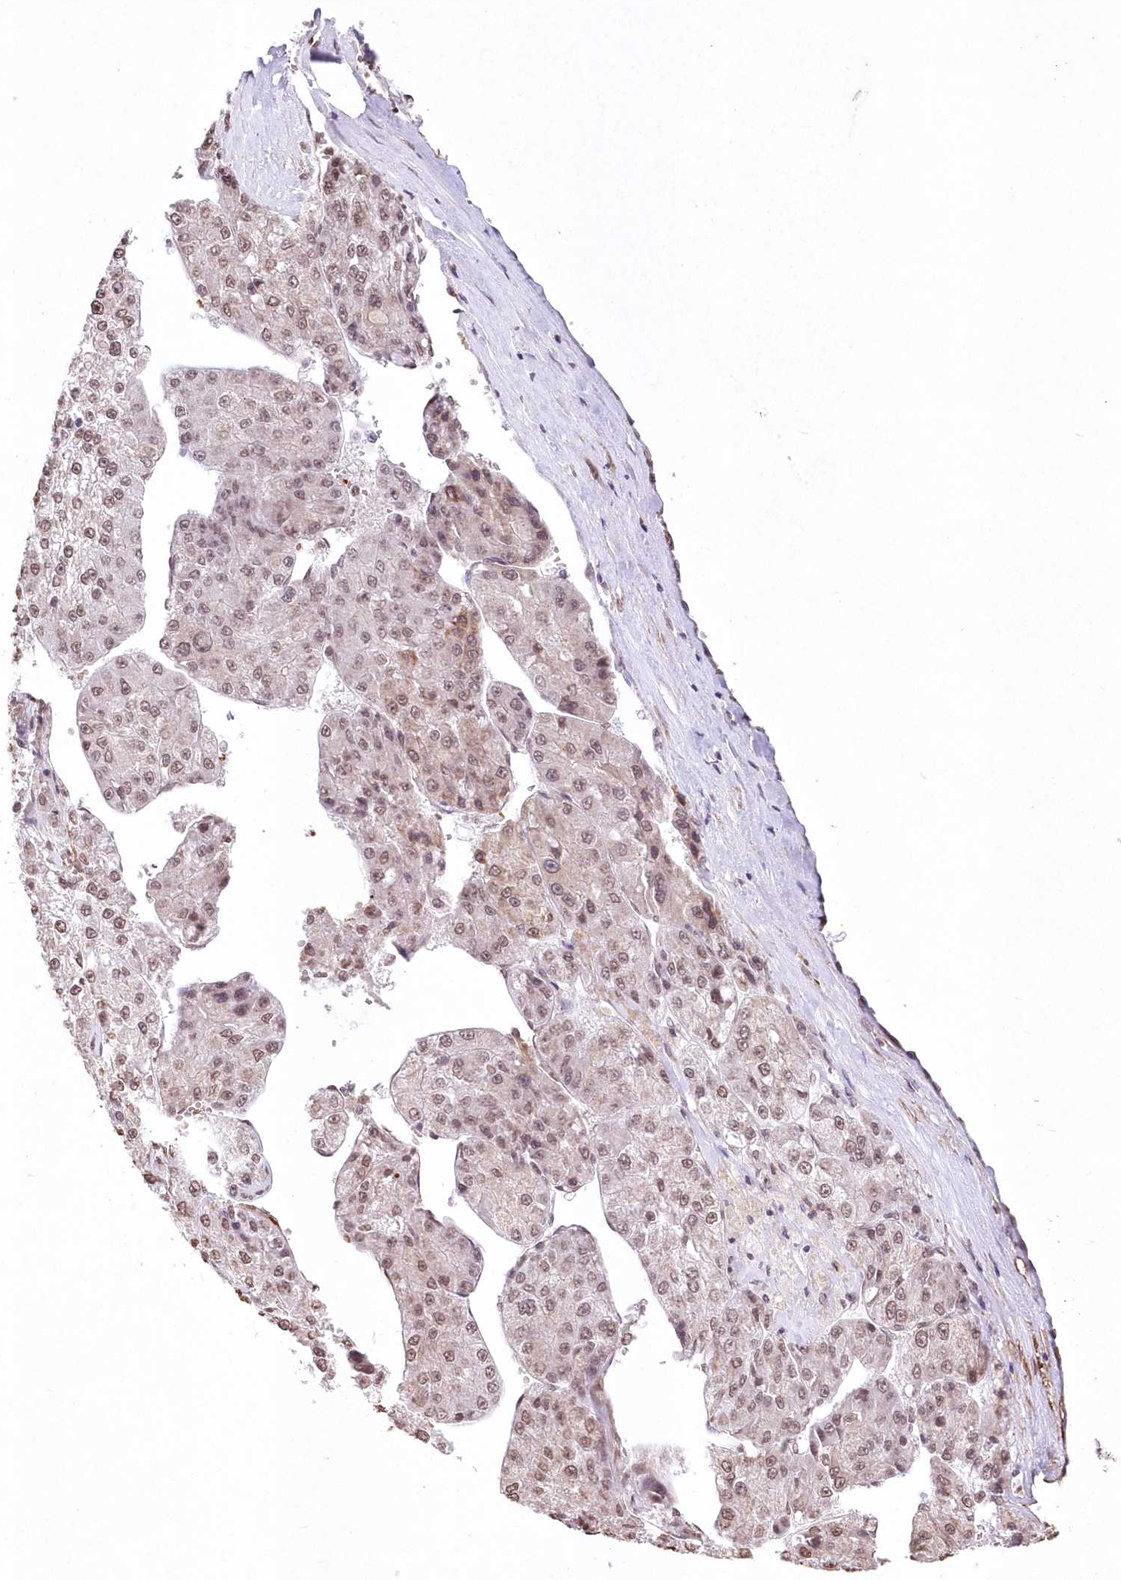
{"staining": {"intensity": "weak", "quantity": ">75%", "location": "nuclear"}, "tissue": "liver cancer", "cell_type": "Tumor cells", "image_type": "cancer", "snomed": [{"axis": "morphology", "description": "Carcinoma, Hepatocellular, NOS"}, {"axis": "topography", "description": "Liver"}], "caption": "There is low levels of weak nuclear positivity in tumor cells of hepatocellular carcinoma (liver), as demonstrated by immunohistochemical staining (brown color).", "gene": "RBM27", "patient": {"sex": "female", "age": 73}}